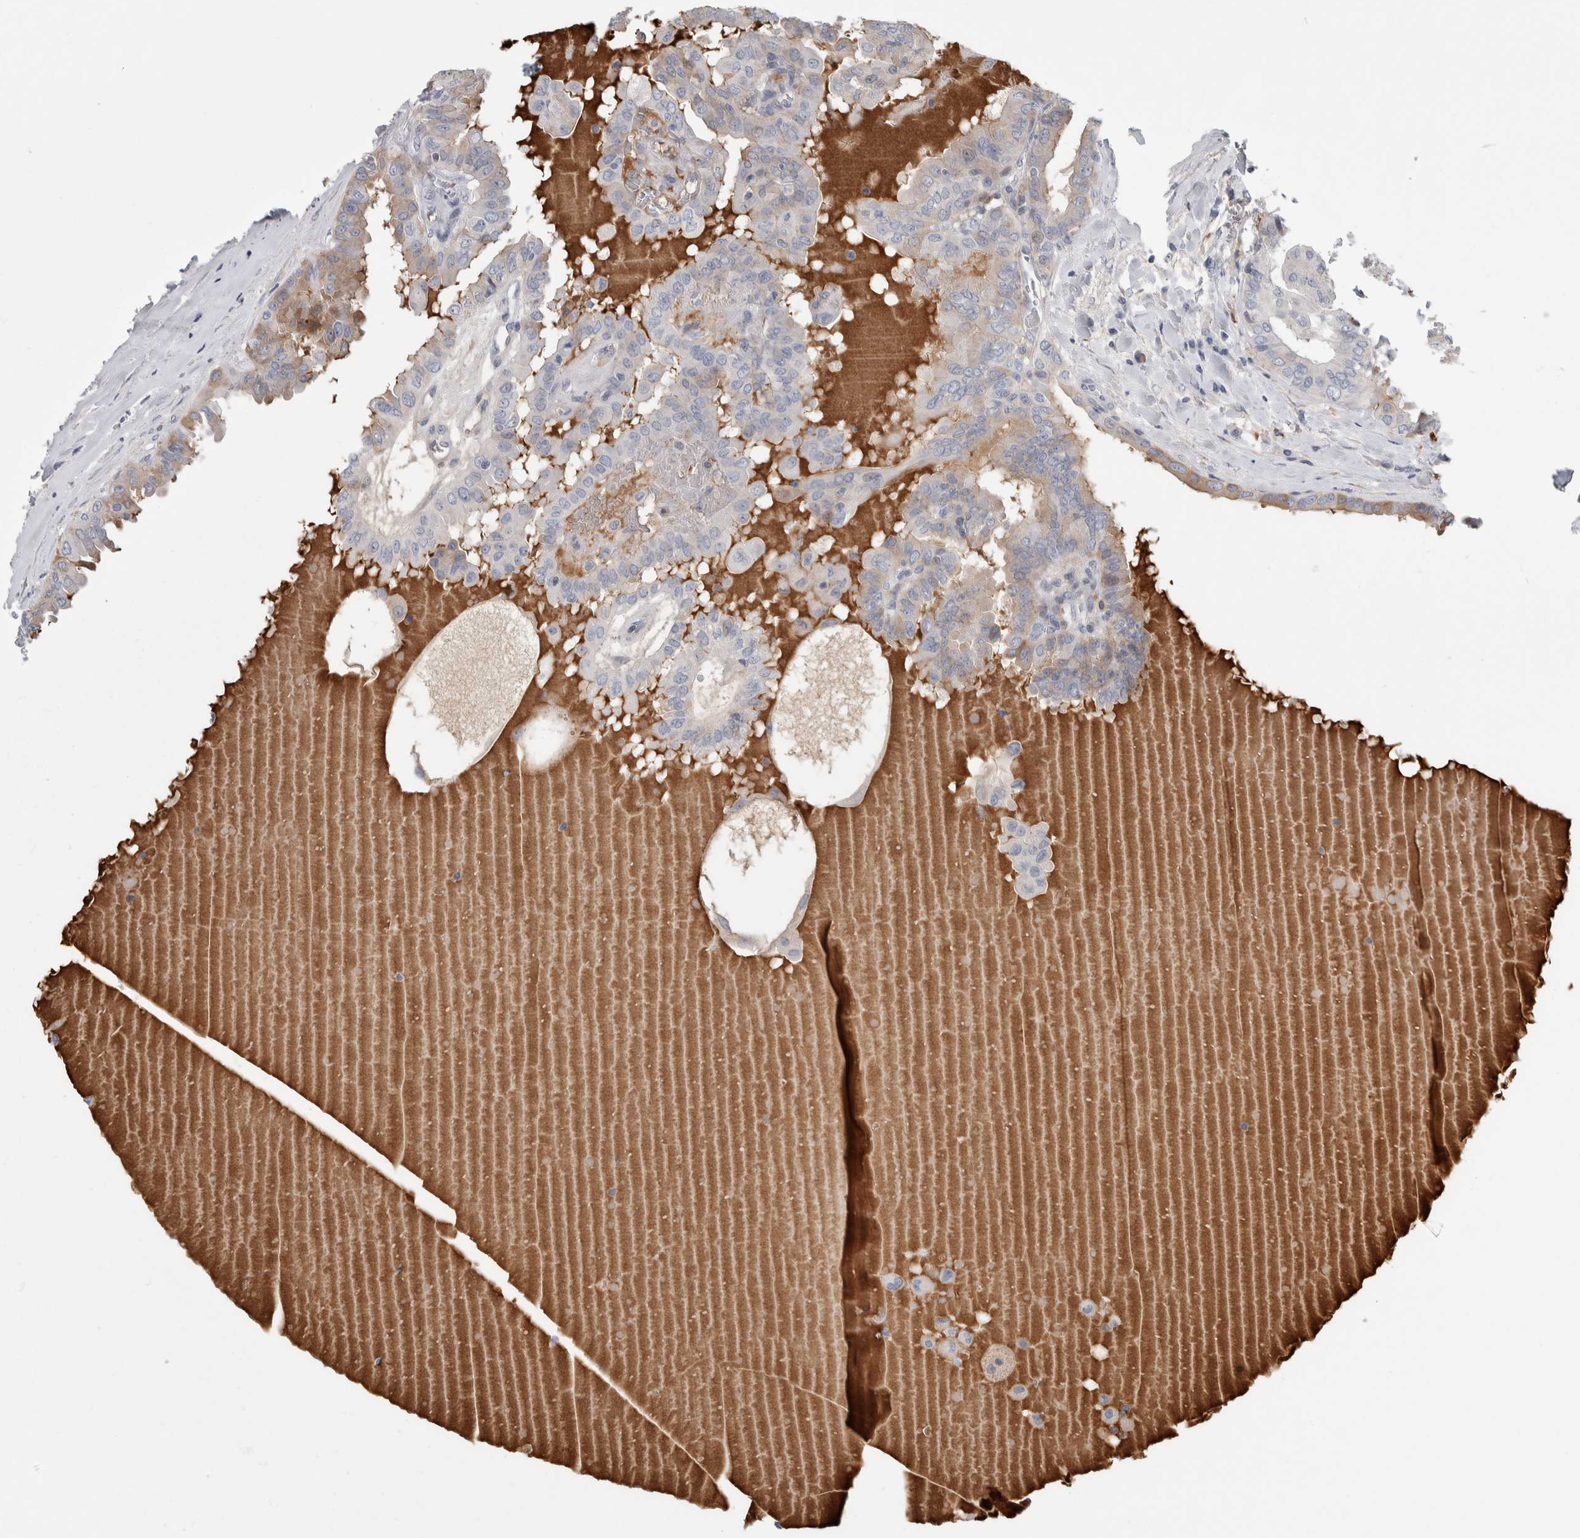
{"staining": {"intensity": "weak", "quantity": "<25%", "location": "cytoplasmic/membranous"}, "tissue": "thyroid cancer", "cell_type": "Tumor cells", "image_type": "cancer", "snomed": [{"axis": "morphology", "description": "Papillary adenocarcinoma, NOS"}, {"axis": "topography", "description": "Thyroid gland"}], "caption": "IHC image of neoplastic tissue: thyroid papillary adenocarcinoma stained with DAB (3,3'-diaminobenzidine) reveals no significant protein staining in tumor cells. (Brightfield microscopy of DAB immunohistochemistry (IHC) at high magnification).", "gene": "PSMG3", "patient": {"sex": "male", "age": 33}}